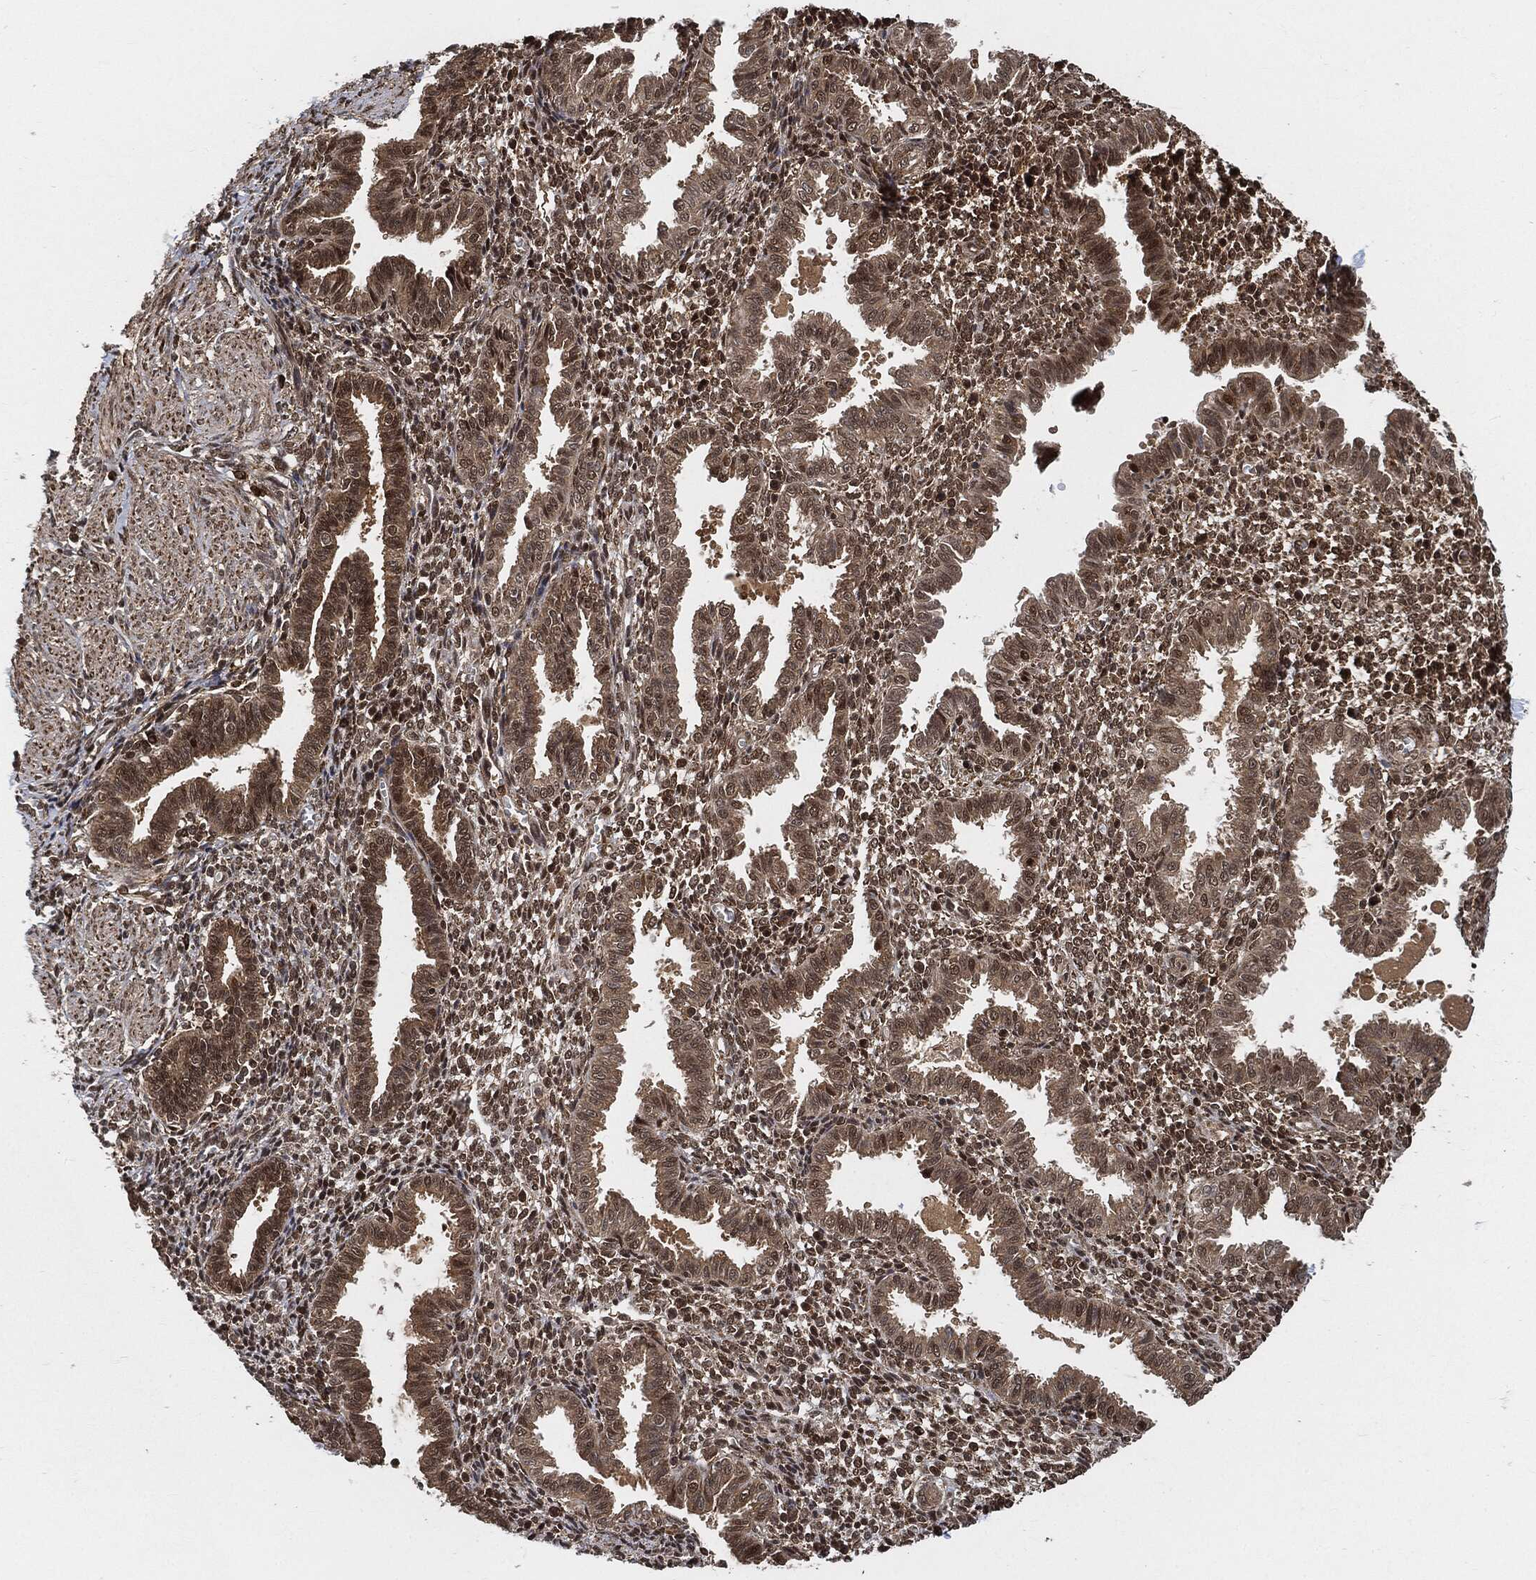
{"staining": {"intensity": "moderate", "quantity": ">75%", "location": "cytoplasmic/membranous,nuclear"}, "tissue": "endometrium", "cell_type": "Cells in endometrial stroma", "image_type": "normal", "snomed": [{"axis": "morphology", "description": "Normal tissue, NOS"}, {"axis": "topography", "description": "Endometrium"}], "caption": "The image reveals staining of benign endometrium, revealing moderate cytoplasmic/membranous,nuclear protein expression (brown color) within cells in endometrial stroma.", "gene": "CUTA", "patient": {"sex": "female", "age": 37}}